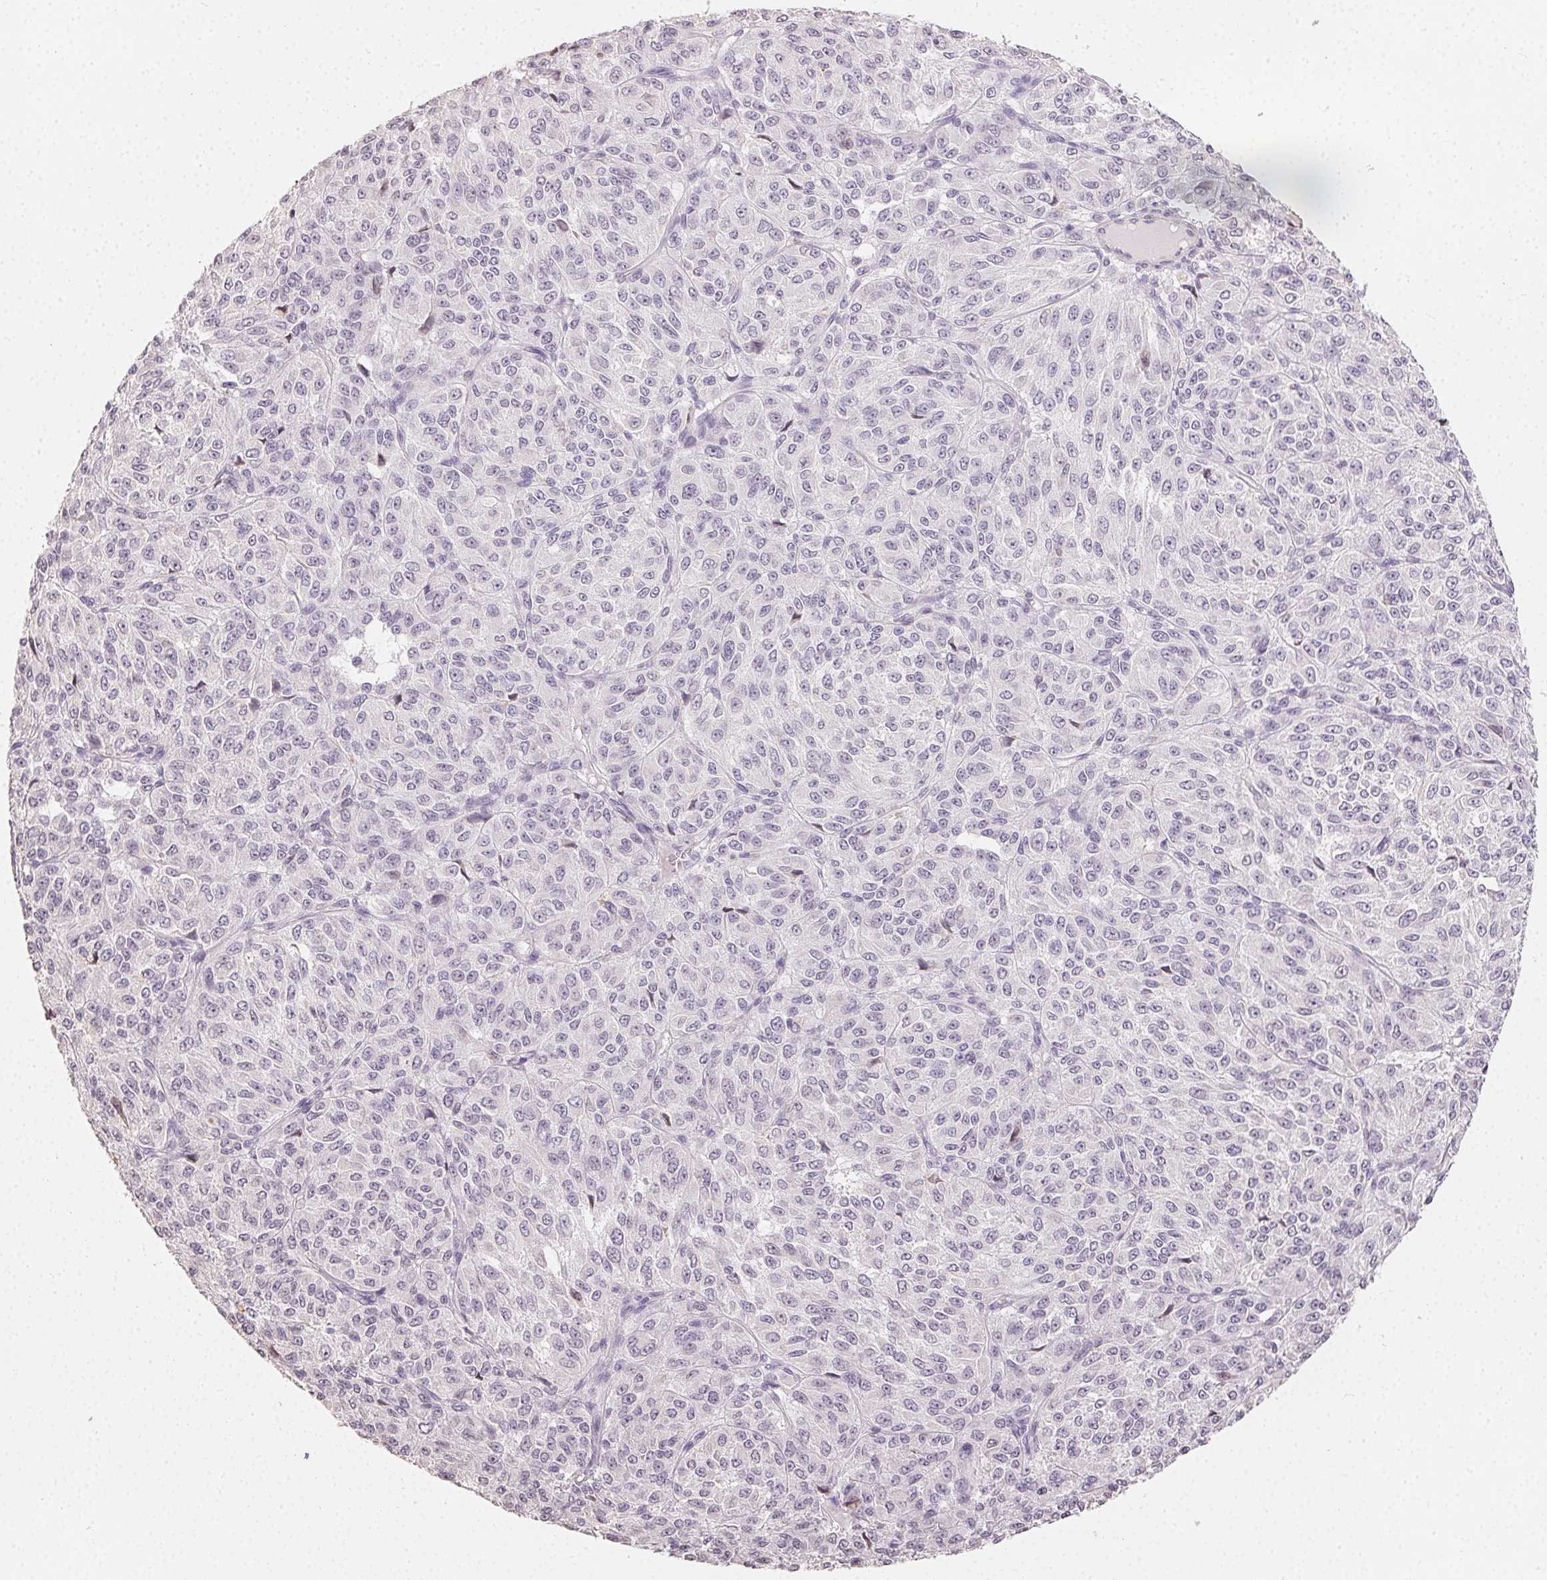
{"staining": {"intensity": "negative", "quantity": "none", "location": "none"}, "tissue": "melanoma", "cell_type": "Tumor cells", "image_type": "cancer", "snomed": [{"axis": "morphology", "description": "Malignant melanoma, Metastatic site"}, {"axis": "topography", "description": "Brain"}], "caption": "An IHC image of melanoma is shown. There is no staining in tumor cells of melanoma. (DAB immunohistochemistry, high magnification).", "gene": "TMEM174", "patient": {"sex": "female", "age": 56}}